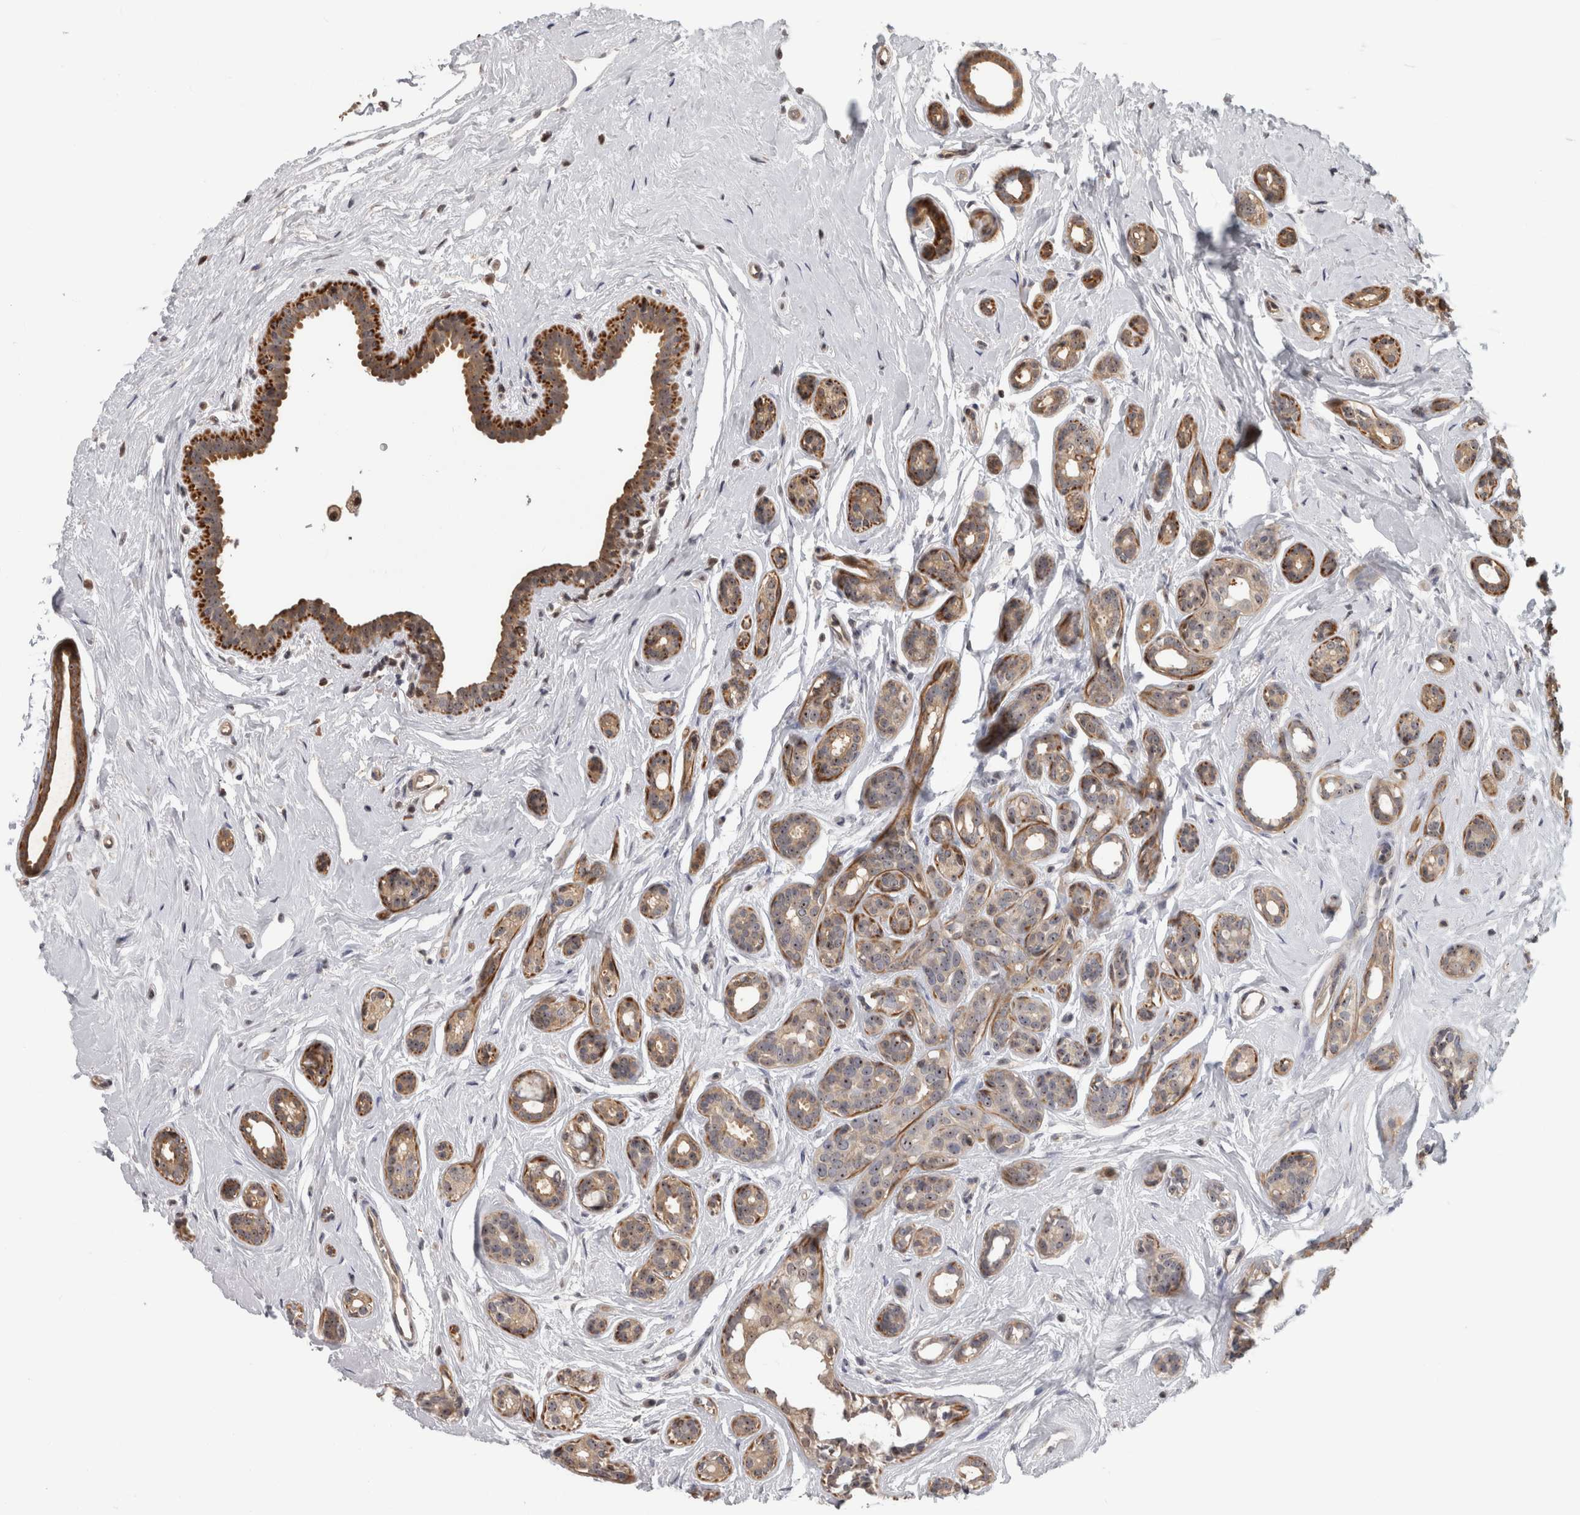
{"staining": {"intensity": "moderate", "quantity": "<25%", "location": "cytoplasmic/membranous,nuclear"}, "tissue": "breast cancer", "cell_type": "Tumor cells", "image_type": "cancer", "snomed": [{"axis": "morphology", "description": "Duct carcinoma"}, {"axis": "topography", "description": "Breast"}], "caption": "A micrograph showing moderate cytoplasmic/membranous and nuclear positivity in approximately <25% of tumor cells in invasive ductal carcinoma (breast), as visualized by brown immunohistochemical staining.", "gene": "TDRD7", "patient": {"sex": "female", "age": 55}}